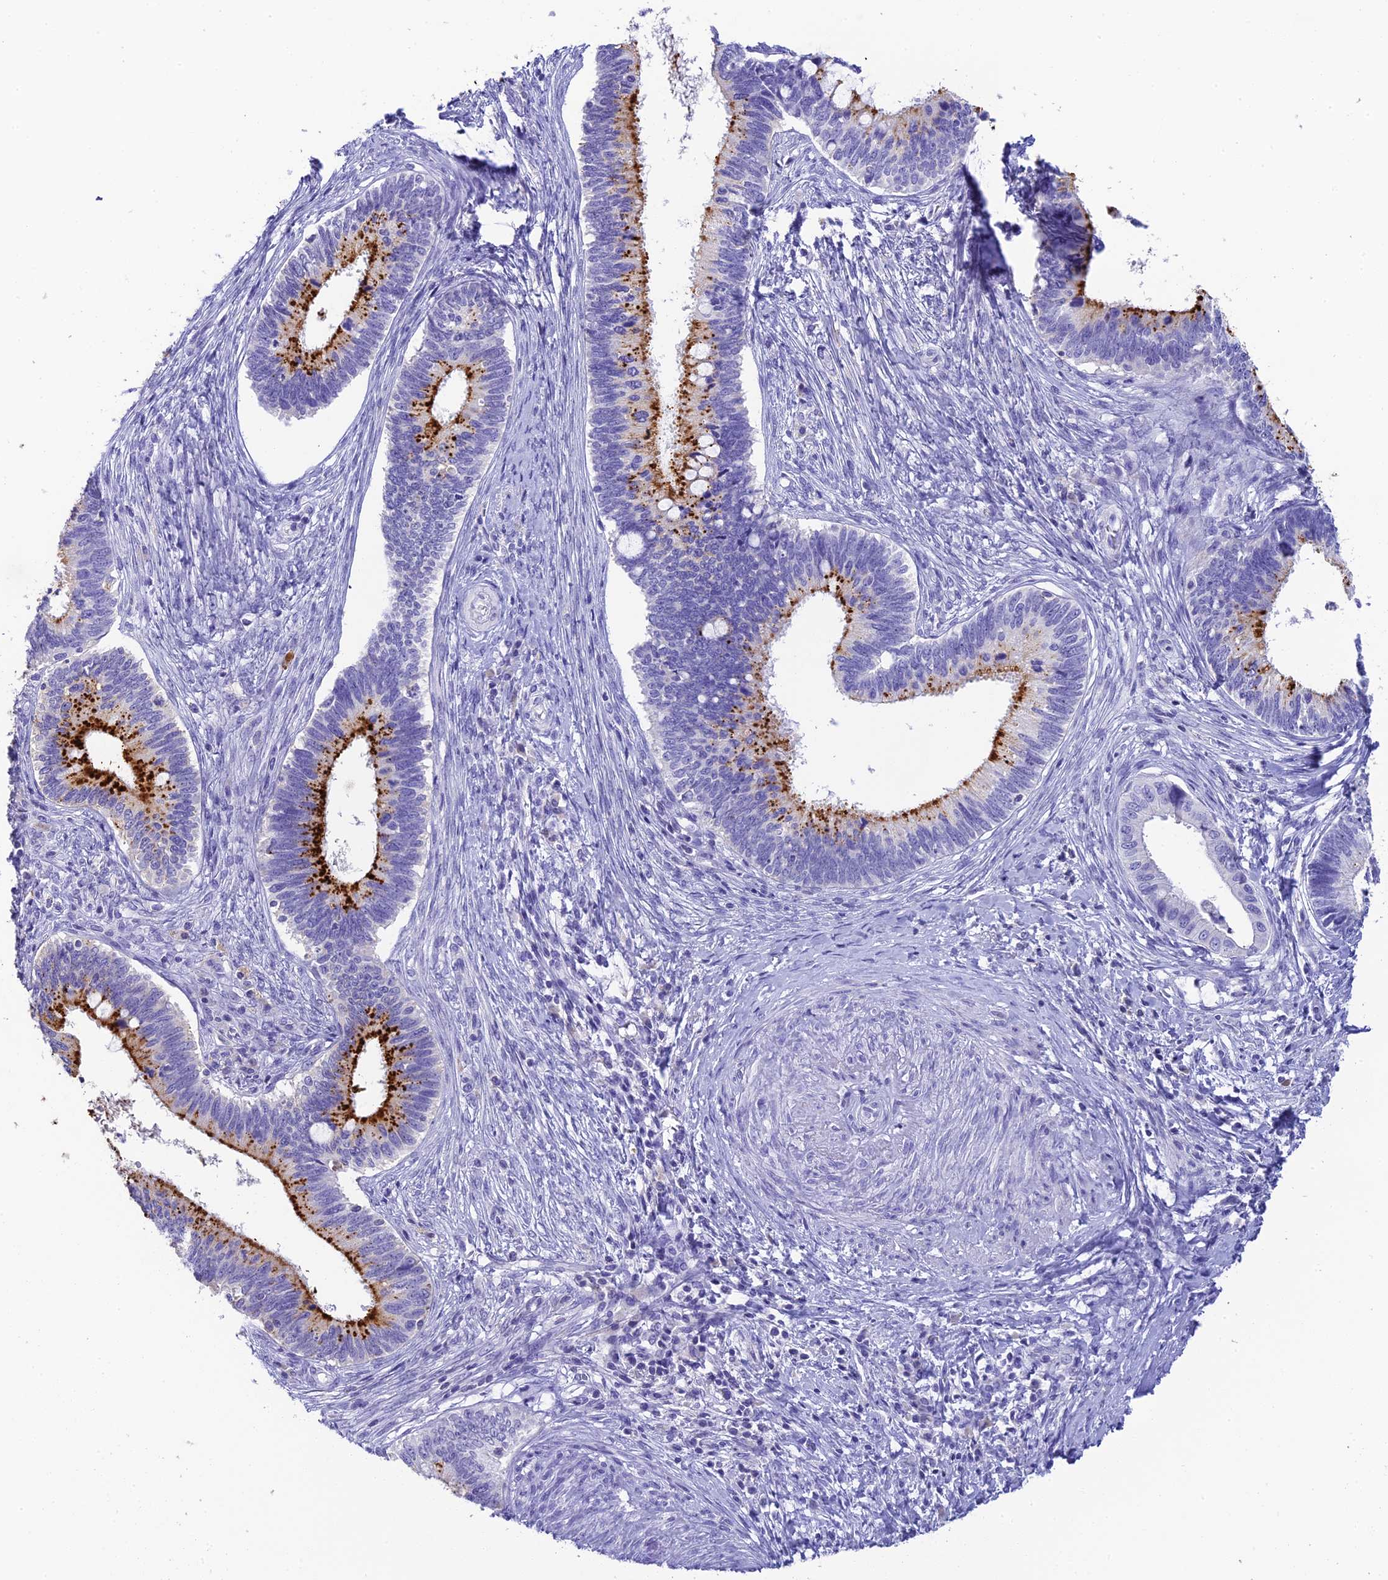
{"staining": {"intensity": "strong", "quantity": "25%-75%", "location": "cytoplasmic/membranous"}, "tissue": "cervical cancer", "cell_type": "Tumor cells", "image_type": "cancer", "snomed": [{"axis": "morphology", "description": "Adenocarcinoma, NOS"}, {"axis": "topography", "description": "Cervix"}], "caption": "Cervical cancer stained for a protein demonstrates strong cytoplasmic/membranous positivity in tumor cells. (DAB IHC with brightfield microscopy, high magnification).", "gene": "C12orf29", "patient": {"sex": "female", "age": 42}}